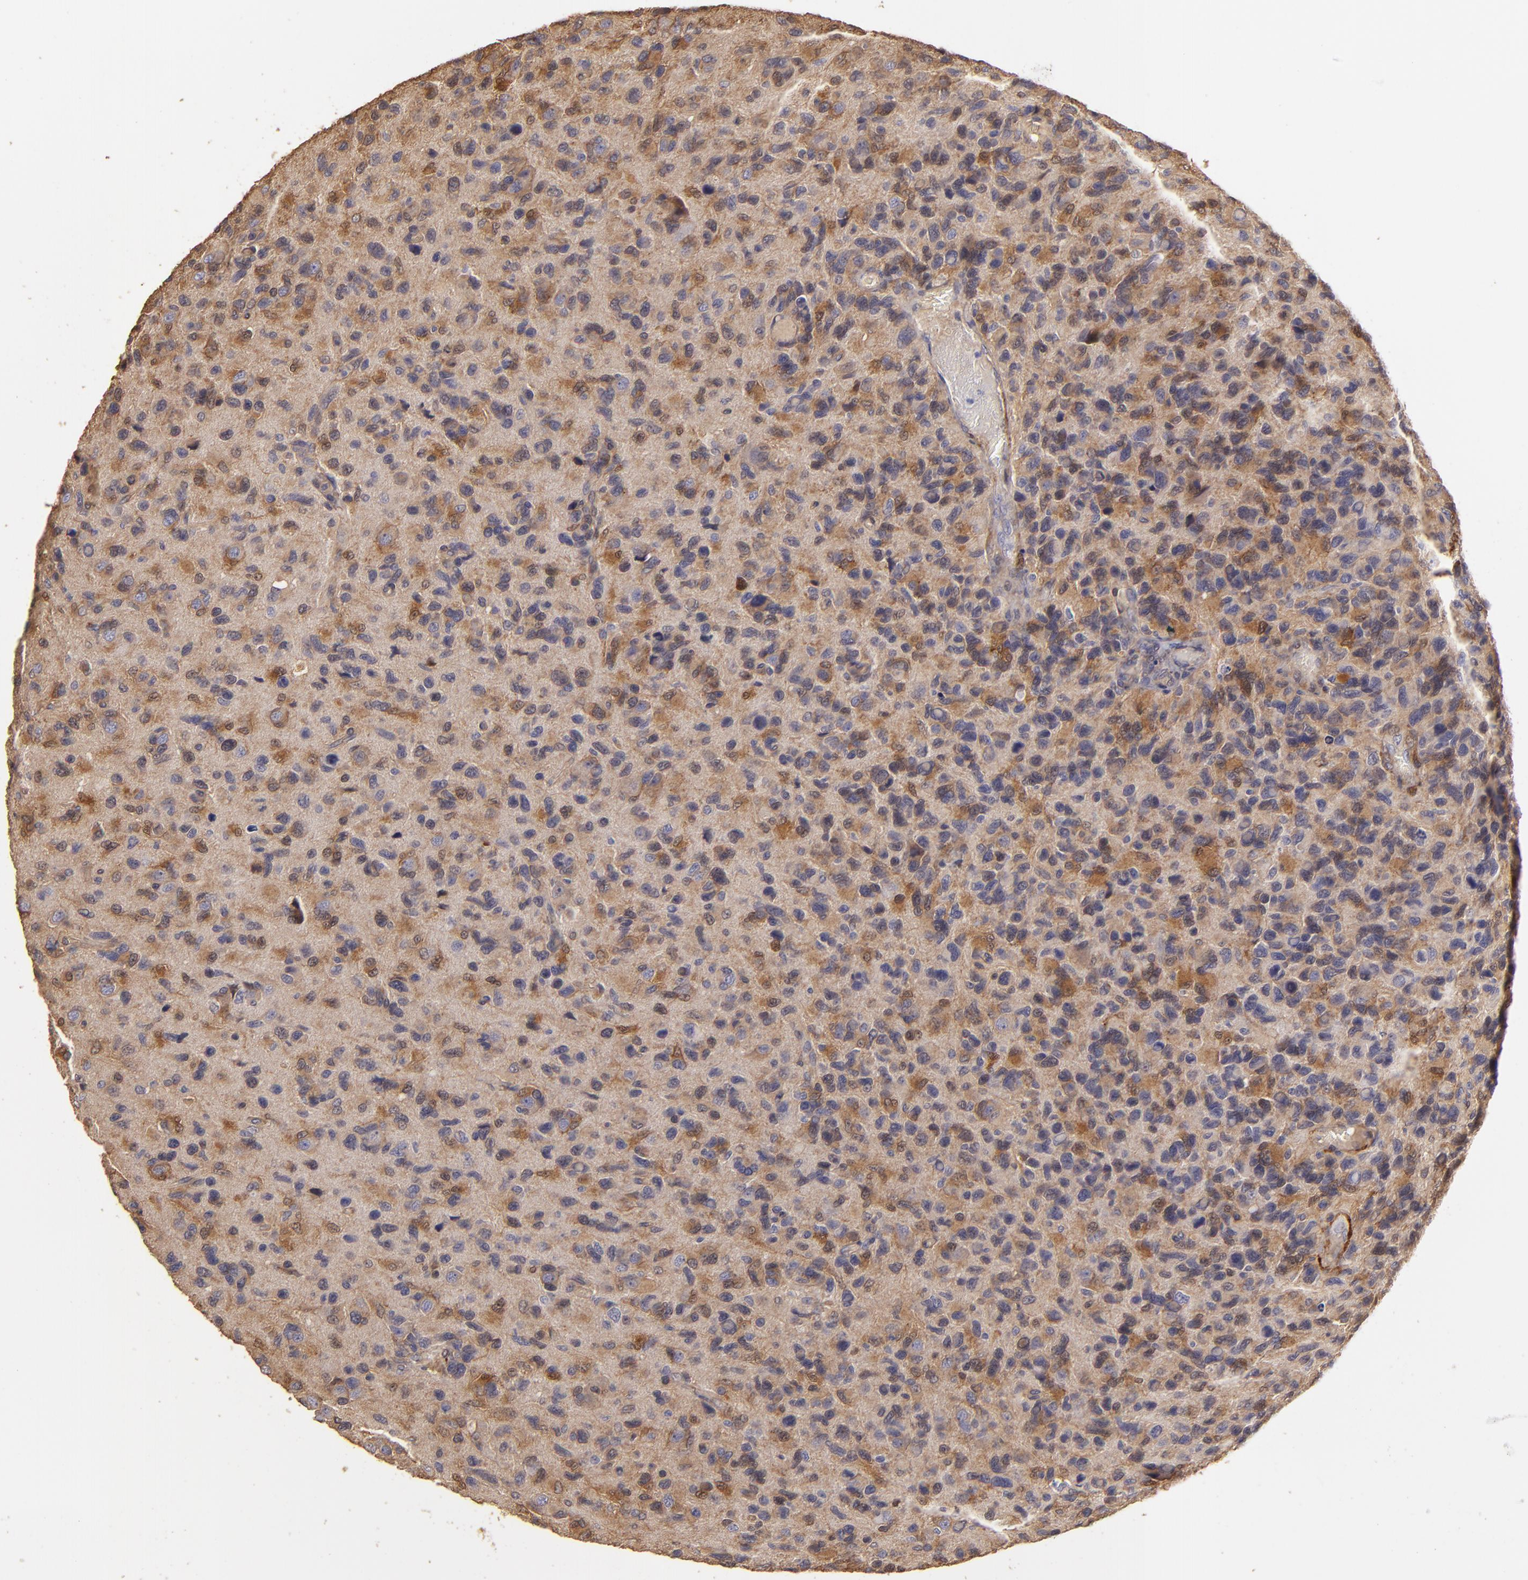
{"staining": {"intensity": "moderate", "quantity": "<25%", "location": "cytoplasmic/membranous"}, "tissue": "glioma", "cell_type": "Tumor cells", "image_type": "cancer", "snomed": [{"axis": "morphology", "description": "Glioma, malignant, High grade"}, {"axis": "topography", "description": "Brain"}], "caption": "Immunohistochemical staining of malignant glioma (high-grade) demonstrates low levels of moderate cytoplasmic/membranous protein staining in about <25% of tumor cells.", "gene": "HSPB6", "patient": {"sex": "male", "age": 77}}